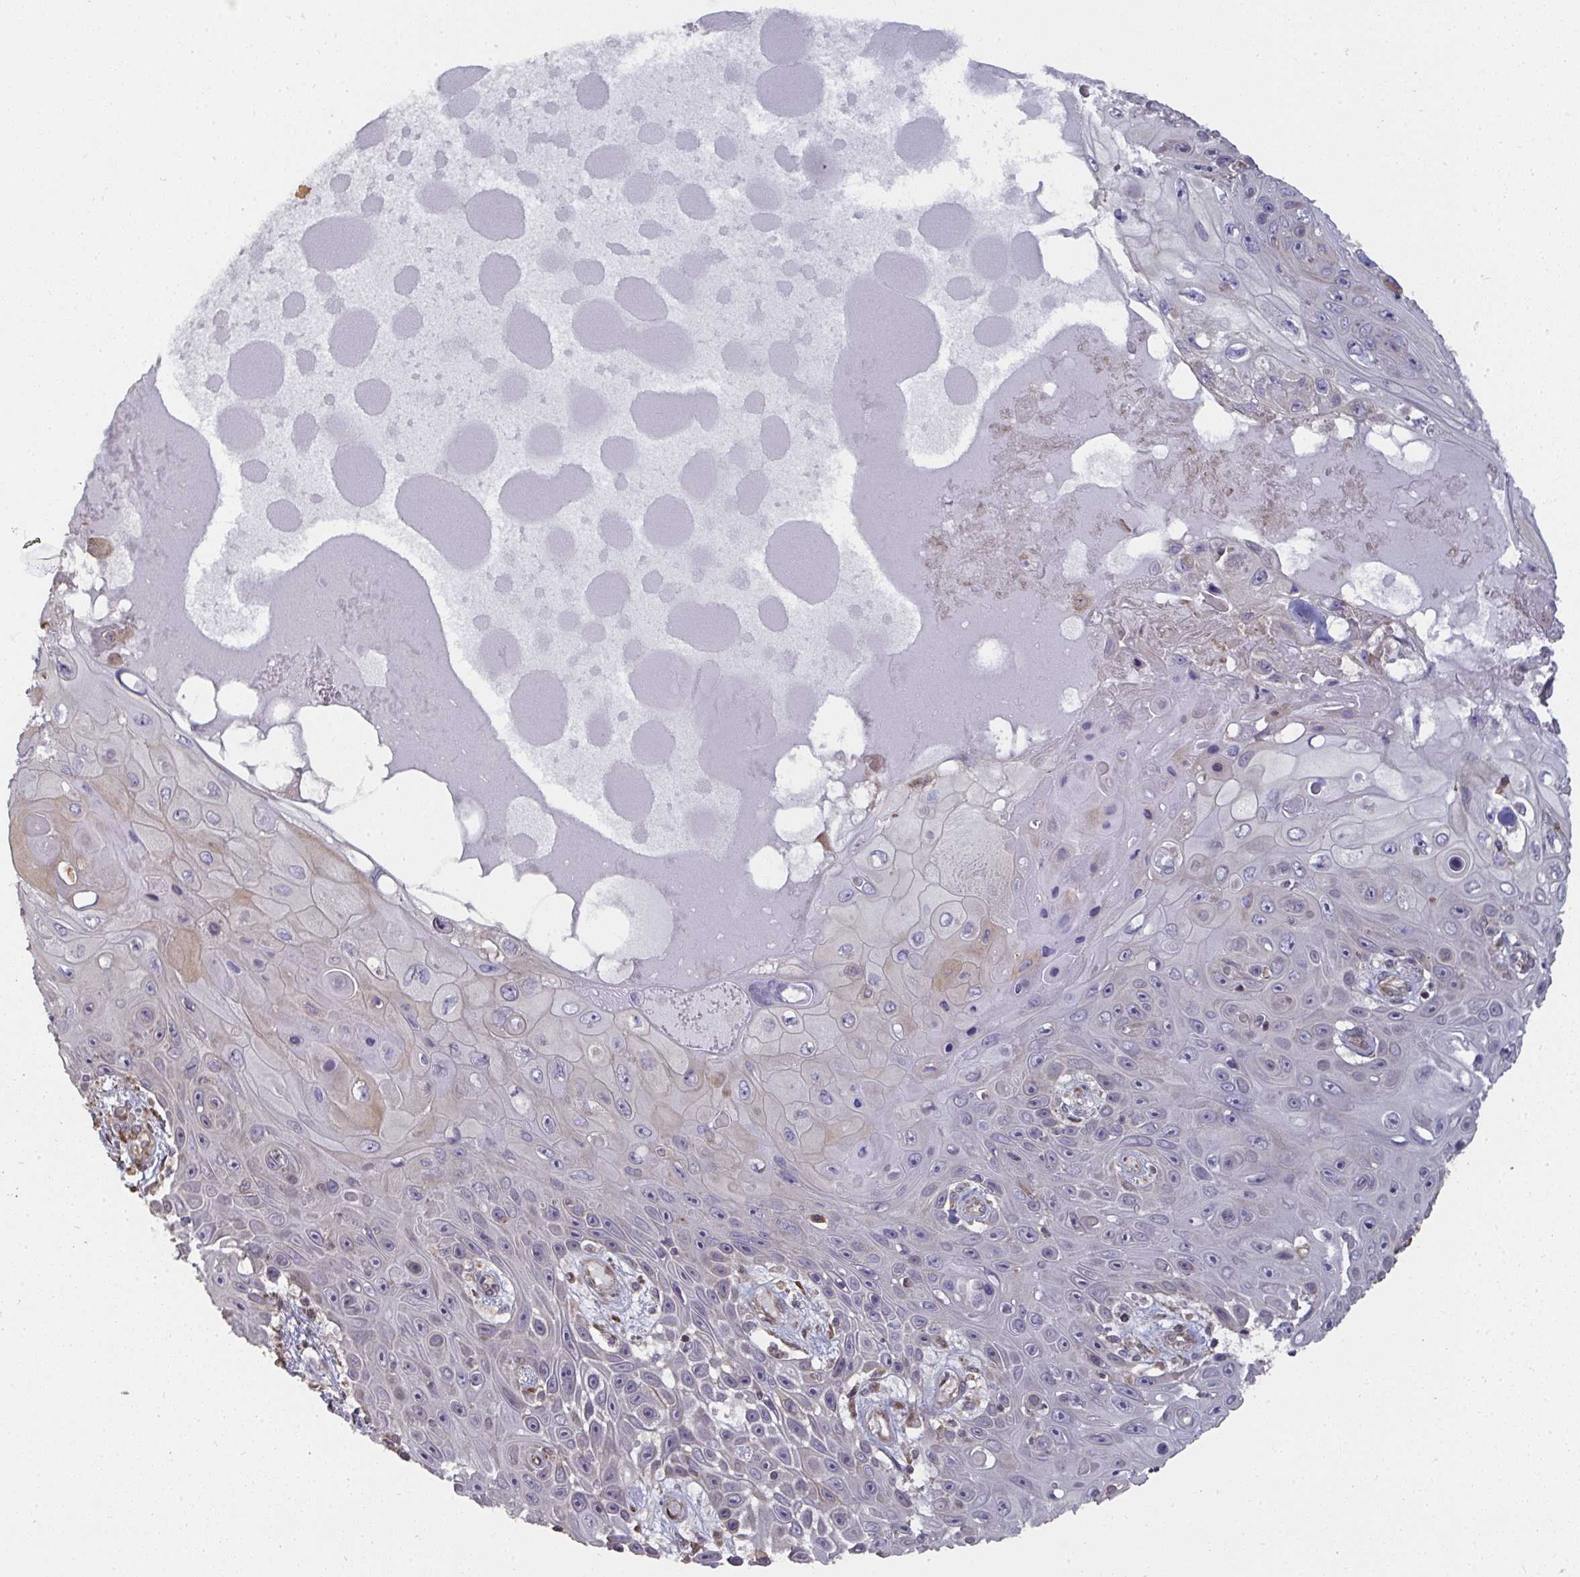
{"staining": {"intensity": "negative", "quantity": "none", "location": "none"}, "tissue": "skin cancer", "cell_type": "Tumor cells", "image_type": "cancer", "snomed": [{"axis": "morphology", "description": "Squamous cell carcinoma, NOS"}, {"axis": "topography", "description": "Skin"}], "caption": "Photomicrograph shows no significant protein staining in tumor cells of skin squamous cell carcinoma.", "gene": "ZFYVE28", "patient": {"sex": "male", "age": 82}}